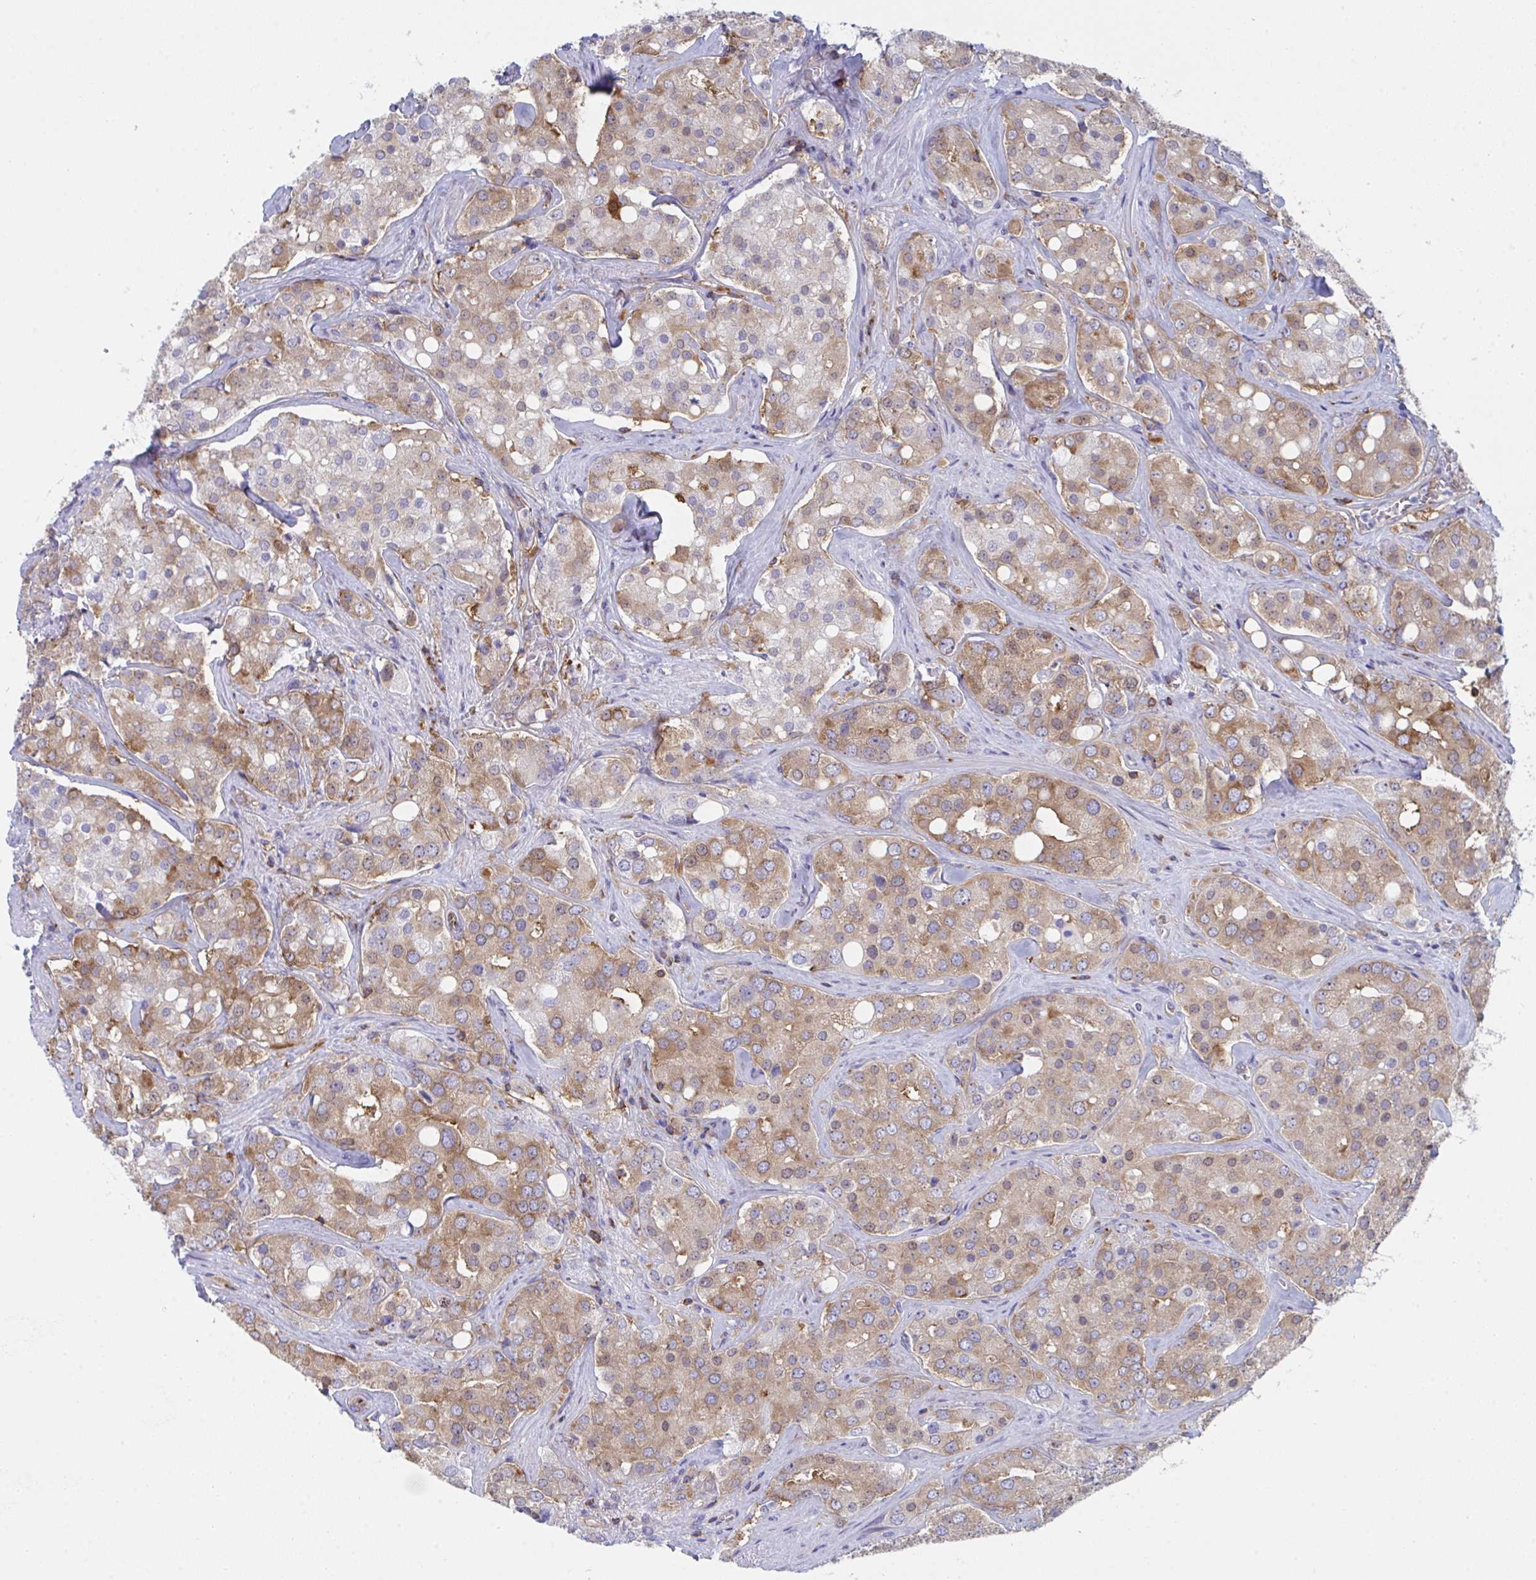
{"staining": {"intensity": "moderate", "quantity": "25%-75%", "location": "cytoplasmic/membranous"}, "tissue": "prostate cancer", "cell_type": "Tumor cells", "image_type": "cancer", "snomed": [{"axis": "morphology", "description": "Adenocarcinoma, High grade"}, {"axis": "topography", "description": "Prostate"}], "caption": "Protein expression analysis of human adenocarcinoma (high-grade) (prostate) reveals moderate cytoplasmic/membranous expression in about 25%-75% of tumor cells. The staining was performed using DAB to visualize the protein expression in brown, while the nuclei were stained in blue with hematoxylin (Magnification: 20x).", "gene": "WNK1", "patient": {"sex": "male", "age": 67}}